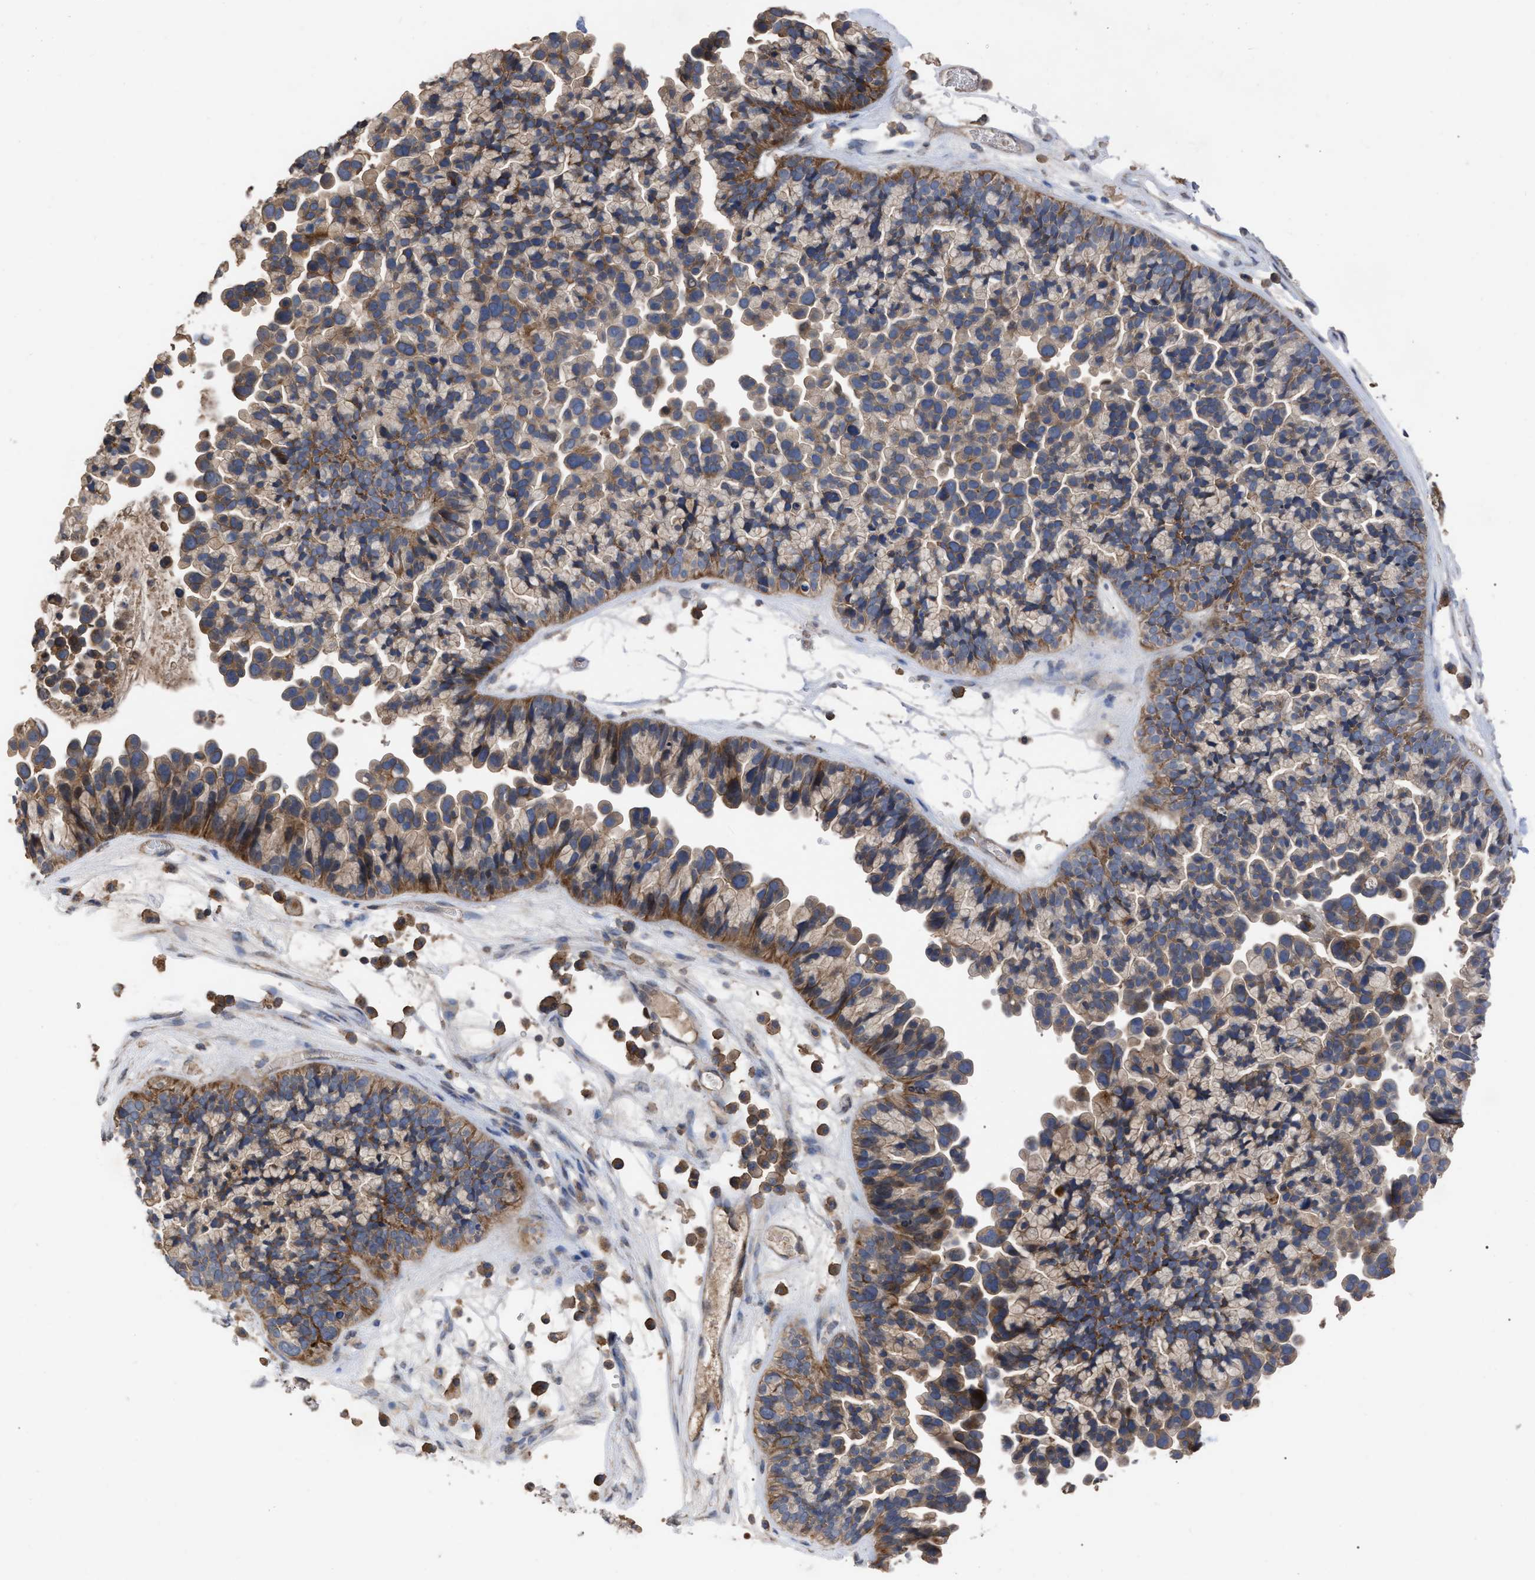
{"staining": {"intensity": "strong", "quantity": "25%-75%", "location": "cytoplasmic/membranous"}, "tissue": "ovarian cancer", "cell_type": "Tumor cells", "image_type": "cancer", "snomed": [{"axis": "morphology", "description": "Cystadenocarcinoma, serous, NOS"}, {"axis": "topography", "description": "Ovary"}], "caption": "Immunohistochemical staining of ovarian cancer shows strong cytoplasmic/membranous protein positivity in approximately 25%-75% of tumor cells.", "gene": "BTN2A1", "patient": {"sex": "female", "age": 56}}